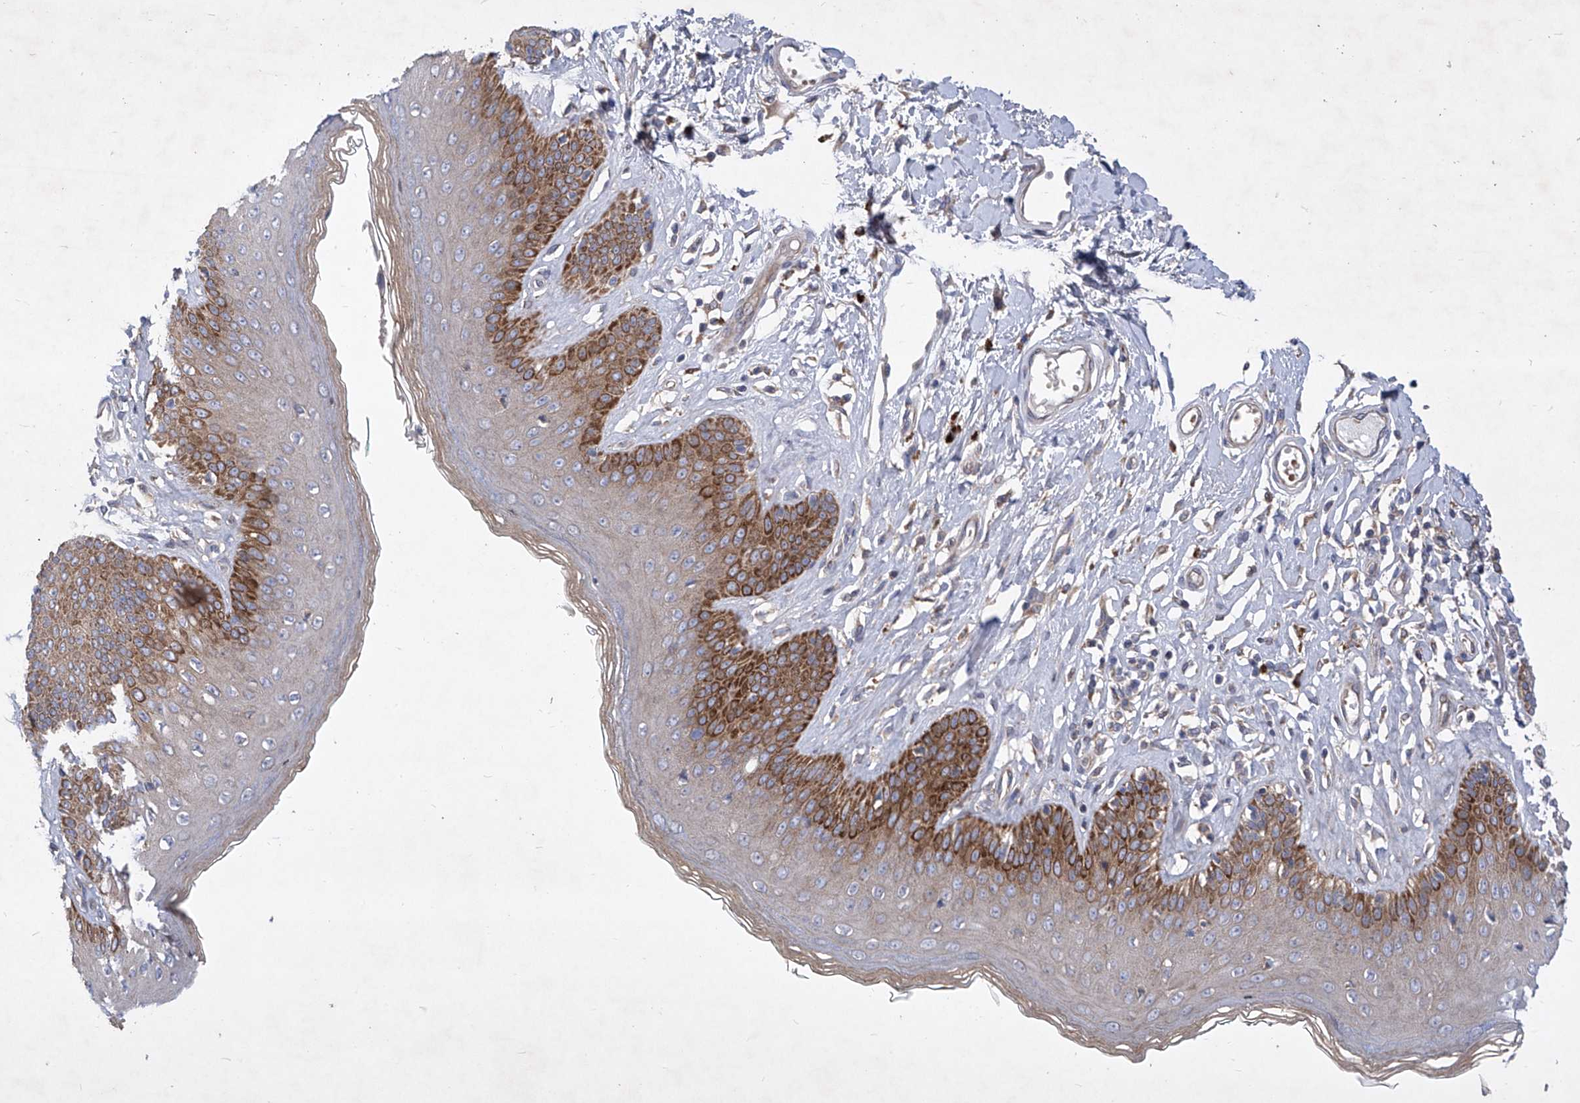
{"staining": {"intensity": "strong", "quantity": "25%-75%", "location": "cytoplasmic/membranous"}, "tissue": "skin", "cell_type": "Epidermal cells", "image_type": "normal", "snomed": [{"axis": "morphology", "description": "Normal tissue, NOS"}, {"axis": "morphology", "description": "Squamous cell carcinoma, NOS"}, {"axis": "topography", "description": "Vulva"}], "caption": "Epidermal cells reveal strong cytoplasmic/membranous positivity in approximately 25%-75% of cells in benign skin.", "gene": "COQ3", "patient": {"sex": "female", "age": 85}}